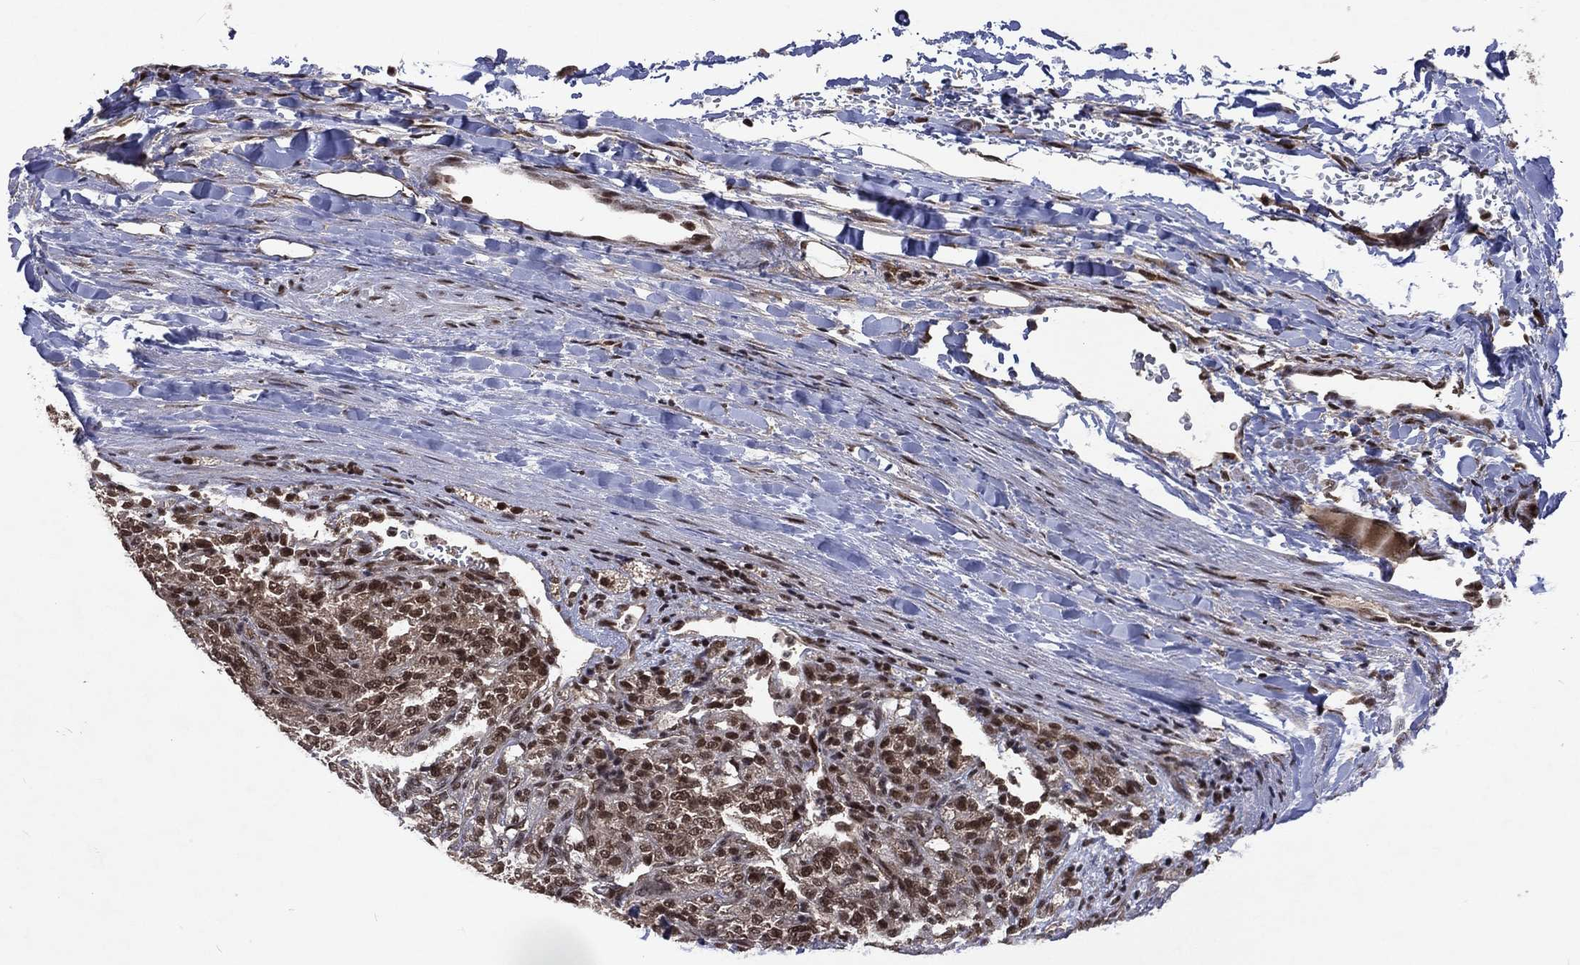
{"staining": {"intensity": "moderate", "quantity": ">75%", "location": "nuclear"}, "tissue": "renal cancer", "cell_type": "Tumor cells", "image_type": "cancer", "snomed": [{"axis": "morphology", "description": "Adenocarcinoma, NOS"}, {"axis": "topography", "description": "Kidney"}], "caption": "This is a micrograph of immunohistochemistry staining of renal cancer (adenocarcinoma), which shows moderate staining in the nuclear of tumor cells.", "gene": "DMAP1", "patient": {"sex": "female", "age": 63}}